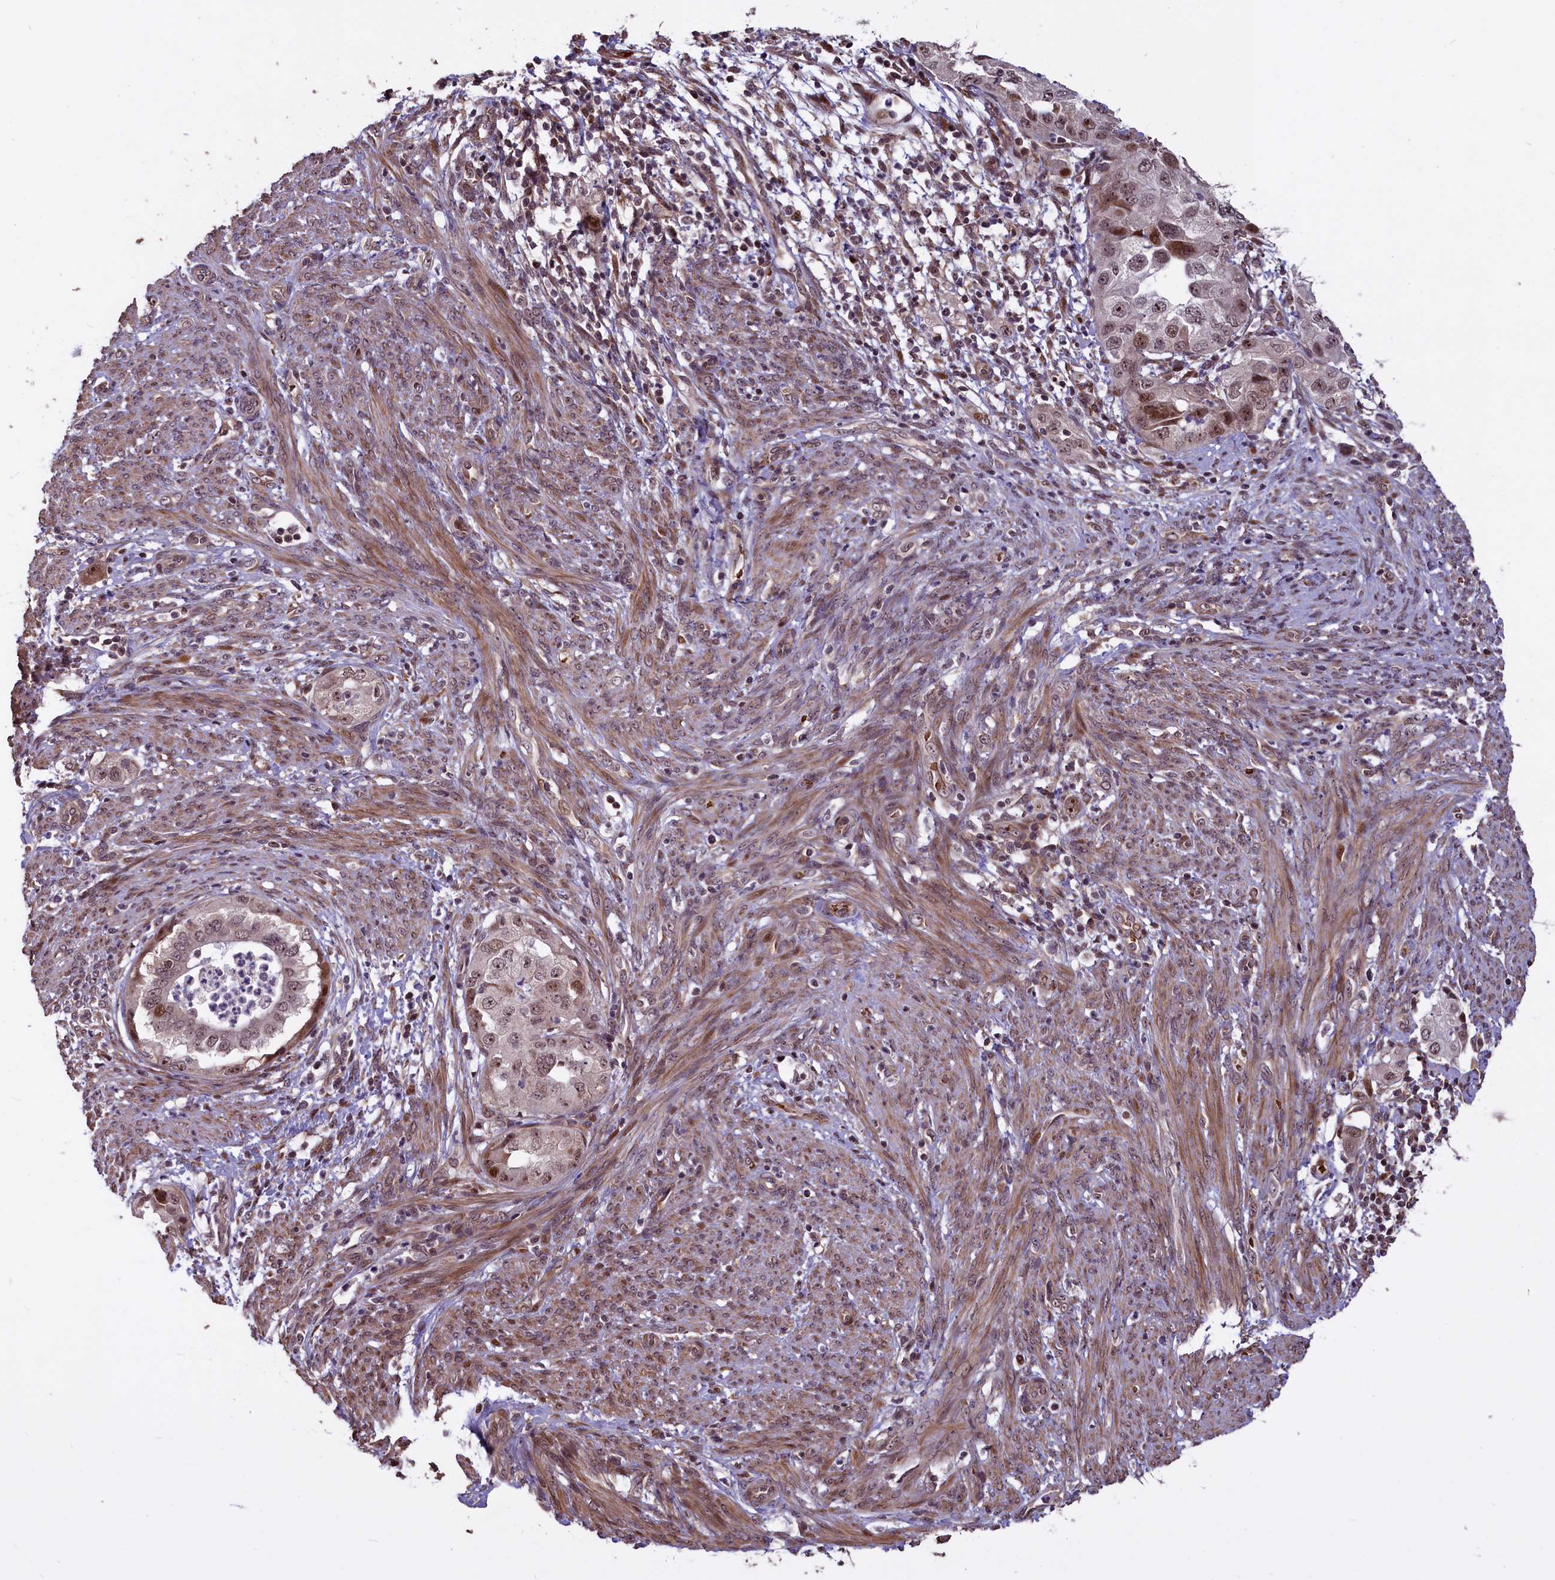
{"staining": {"intensity": "moderate", "quantity": "25%-75%", "location": "nuclear"}, "tissue": "endometrial cancer", "cell_type": "Tumor cells", "image_type": "cancer", "snomed": [{"axis": "morphology", "description": "Adenocarcinoma, NOS"}, {"axis": "topography", "description": "Endometrium"}], "caption": "Endometrial cancer (adenocarcinoma) stained with a brown dye displays moderate nuclear positive positivity in about 25%-75% of tumor cells.", "gene": "SHFL", "patient": {"sex": "female", "age": 85}}